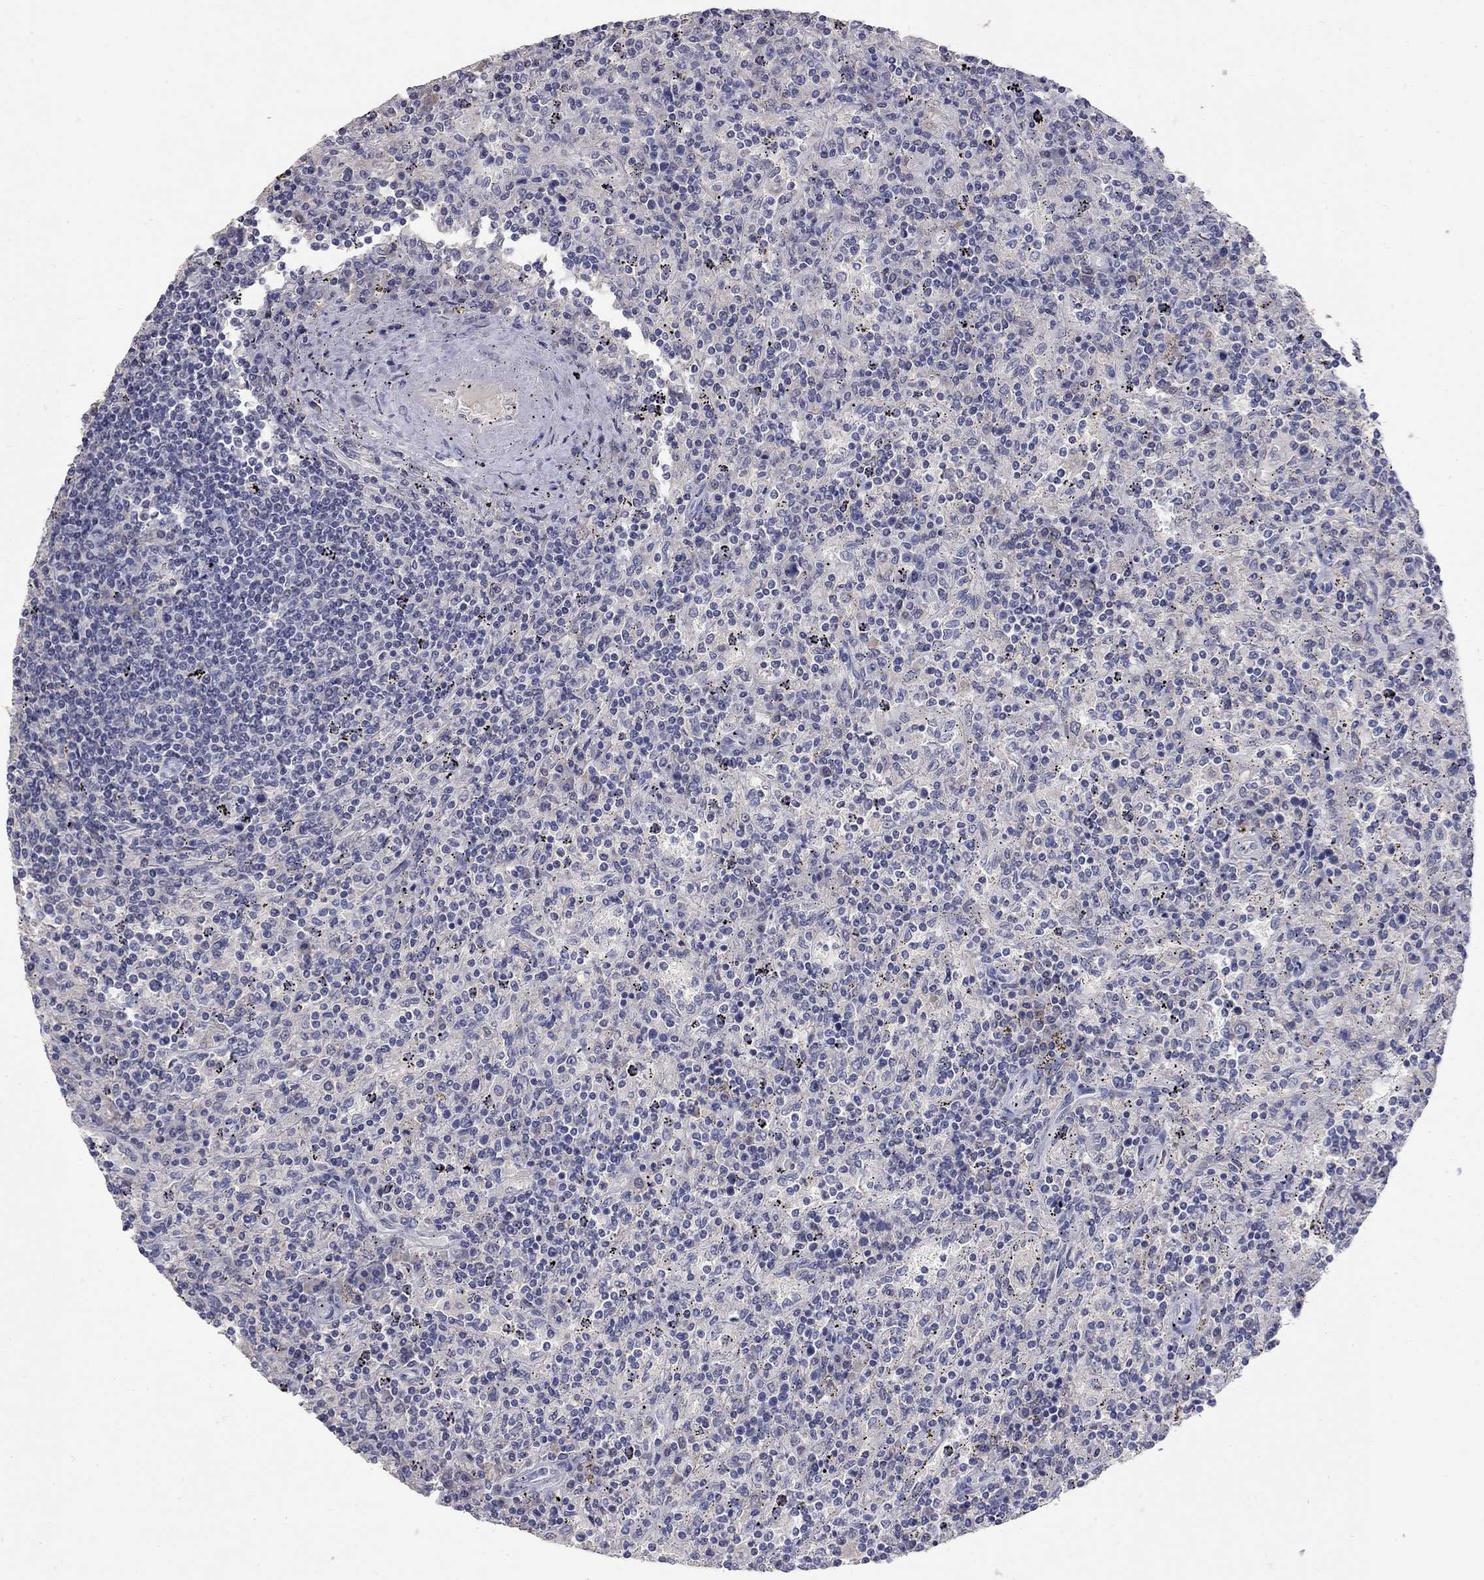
{"staining": {"intensity": "negative", "quantity": "none", "location": "none"}, "tissue": "lymphoma", "cell_type": "Tumor cells", "image_type": "cancer", "snomed": [{"axis": "morphology", "description": "Malignant lymphoma, non-Hodgkin's type, Low grade"}, {"axis": "topography", "description": "Spleen"}], "caption": "Protein analysis of malignant lymphoma, non-Hodgkin's type (low-grade) shows no significant staining in tumor cells.", "gene": "PTH1R", "patient": {"sex": "male", "age": 62}}